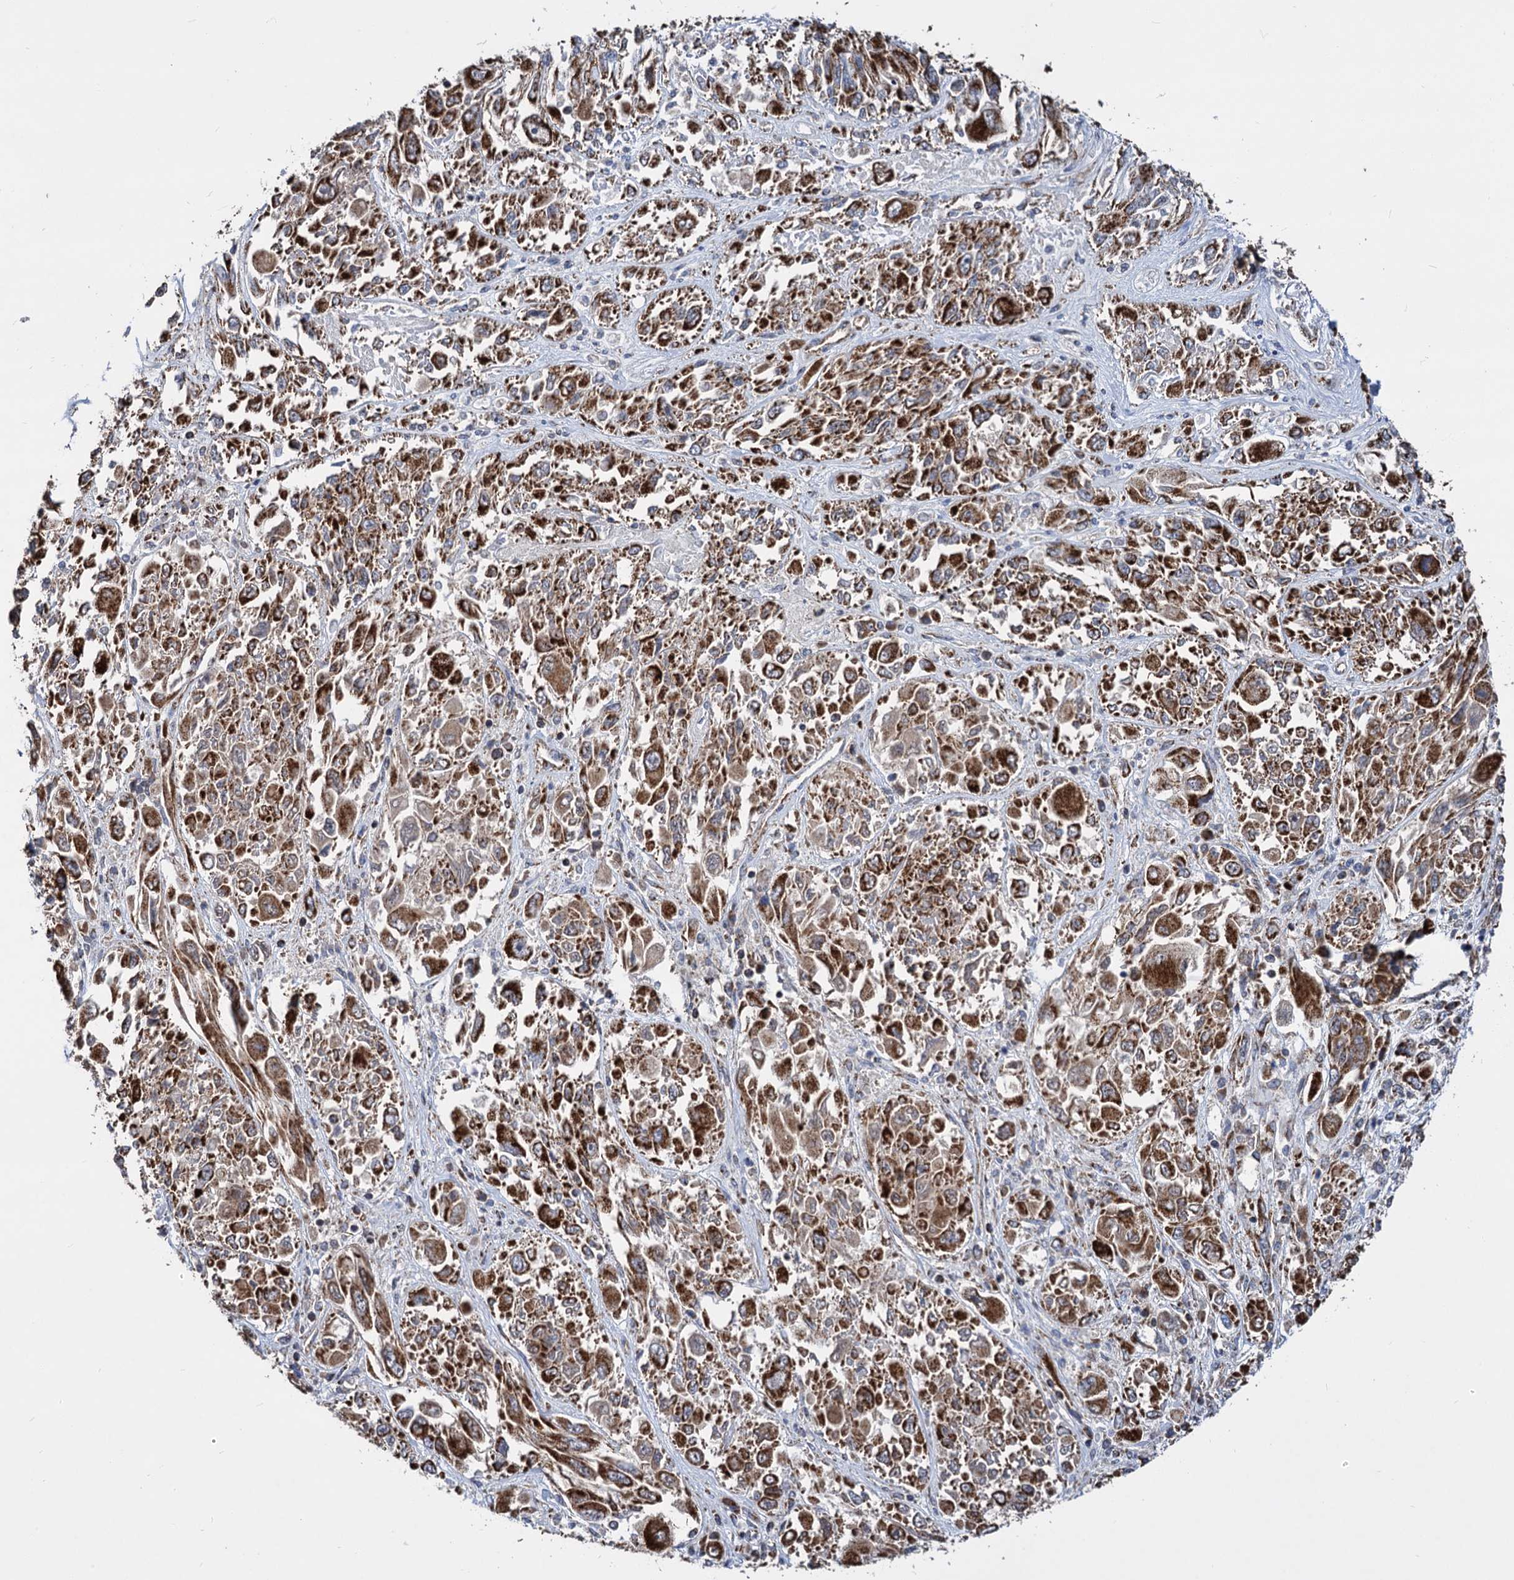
{"staining": {"intensity": "strong", "quantity": ">75%", "location": "cytoplasmic/membranous"}, "tissue": "melanoma", "cell_type": "Tumor cells", "image_type": "cancer", "snomed": [{"axis": "morphology", "description": "Malignant melanoma, NOS"}, {"axis": "topography", "description": "Skin"}], "caption": "There is high levels of strong cytoplasmic/membranous positivity in tumor cells of malignant melanoma, as demonstrated by immunohistochemical staining (brown color).", "gene": "TIMM10", "patient": {"sex": "female", "age": 91}}